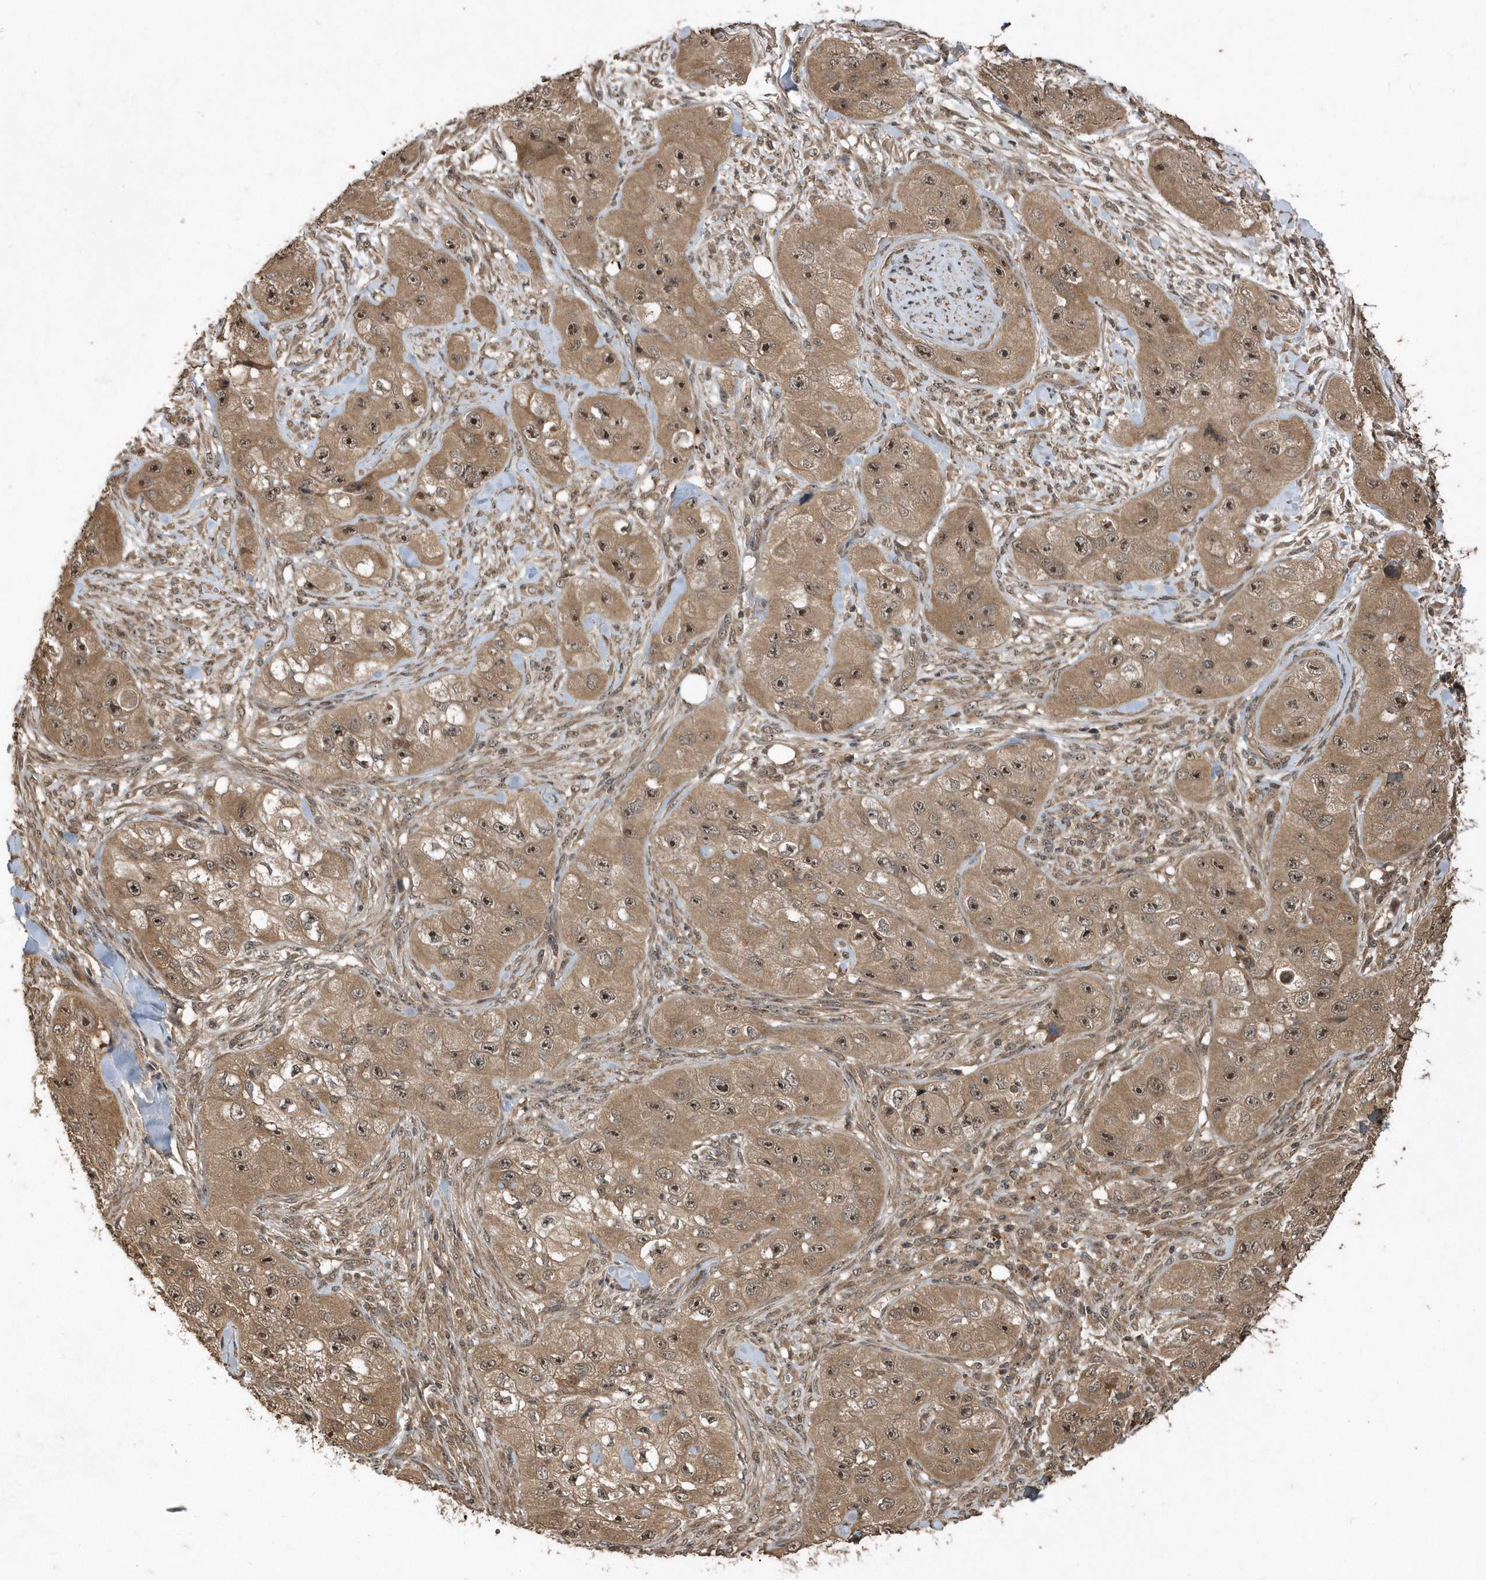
{"staining": {"intensity": "moderate", "quantity": ">75%", "location": "cytoplasmic/membranous,nuclear"}, "tissue": "skin cancer", "cell_type": "Tumor cells", "image_type": "cancer", "snomed": [{"axis": "morphology", "description": "Squamous cell carcinoma, NOS"}, {"axis": "topography", "description": "Skin"}, {"axis": "topography", "description": "Subcutis"}], "caption": "Skin squamous cell carcinoma was stained to show a protein in brown. There is medium levels of moderate cytoplasmic/membranous and nuclear expression in about >75% of tumor cells.", "gene": "WASHC5", "patient": {"sex": "male", "age": 73}}